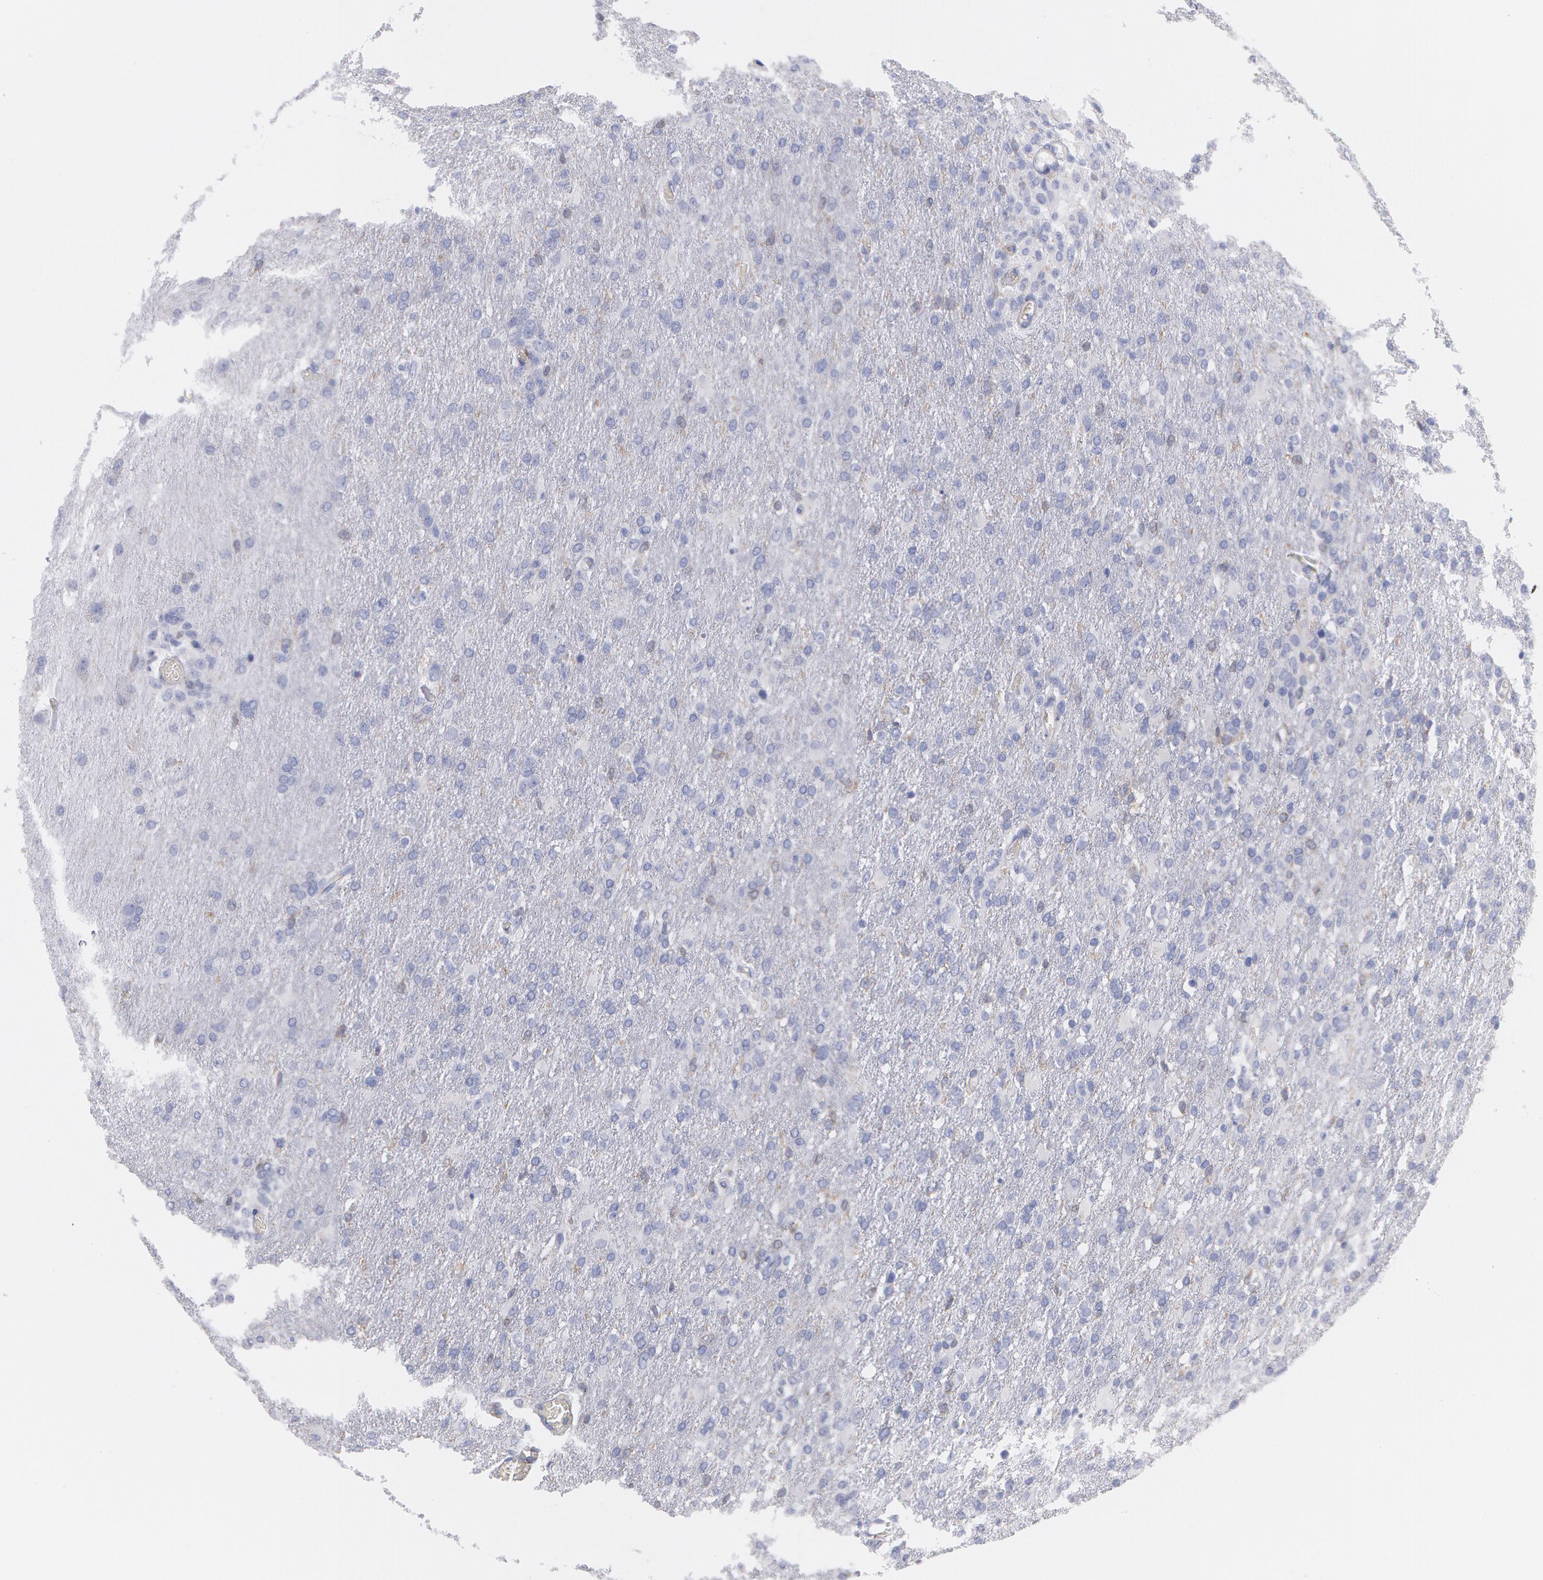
{"staining": {"intensity": "negative", "quantity": "none", "location": "none"}, "tissue": "glioma", "cell_type": "Tumor cells", "image_type": "cancer", "snomed": [{"axis": "morphology", "description": "Glioma, malignant, High grade"}, {"axis": "topography", "description": "Brain"}], "caption": "Immunohistochemistry (IHC) photomicrograph of human malignant glioma (high-grade) stained for a protein (brown), which displays no expression in tumor cells.", "gene": "SYK", "patient": {"sex": "male", "age": 68}}